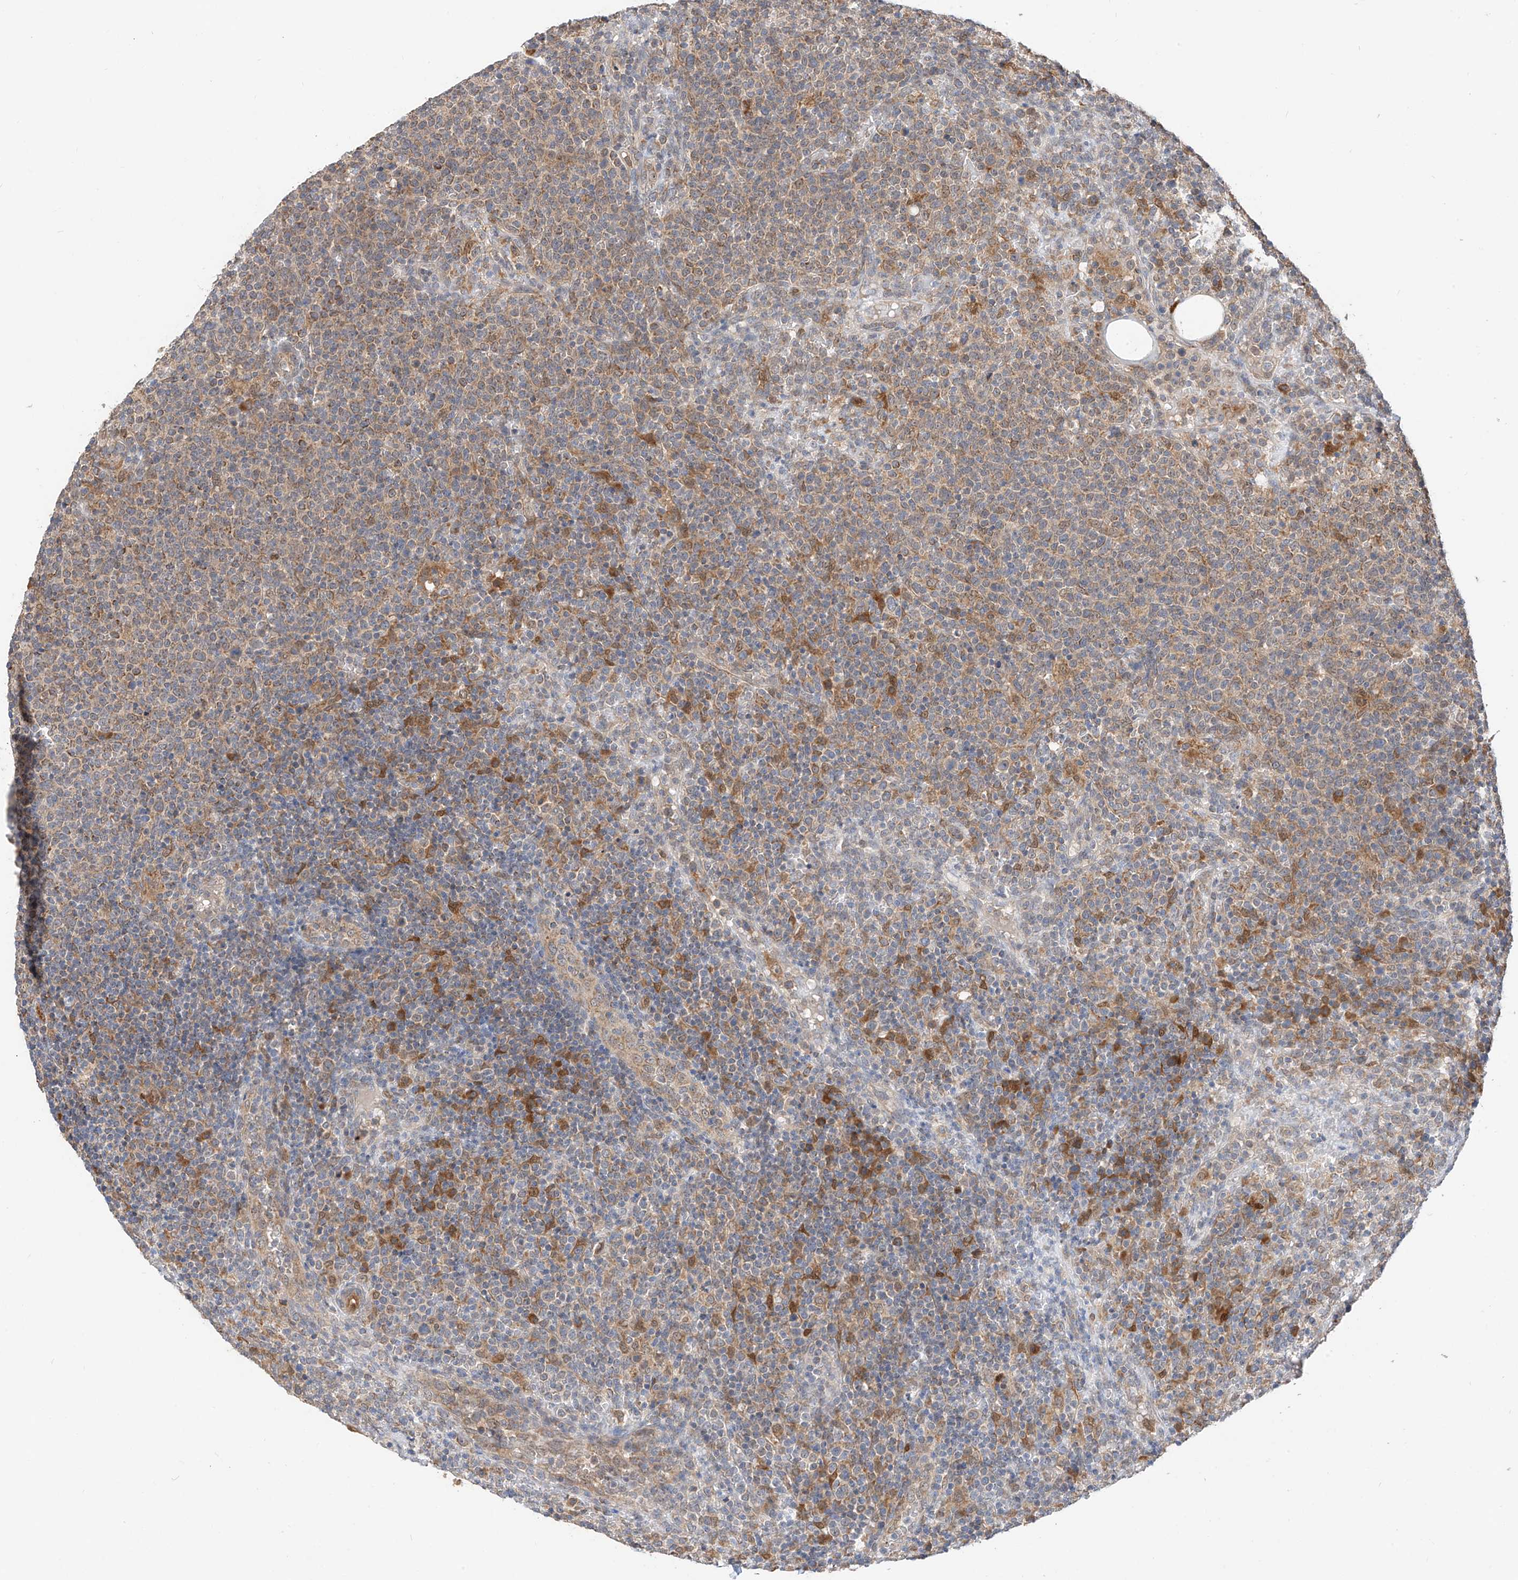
{"staining": {"intensity": "moderate", "quantity": "<25%", "location": "cytoplasmic/membranous"}, "tissue": "lymphoma", "cell_type": "Tumor cells", "image_type": "cancer", "snomed": [{"axis": "morphology", "description": "Malignant lymphoma, non-Hodgkin's type, High grade"}, {"axis": "topography", "description": "Lymph node"}], "caption": "The immunohistochemical stain labels moderate cytoplasmic/membranous expression in tumor cells of lymphoma tissue.", "gene": "PPA2", "patient": {"sex": "male", "age": 61}}